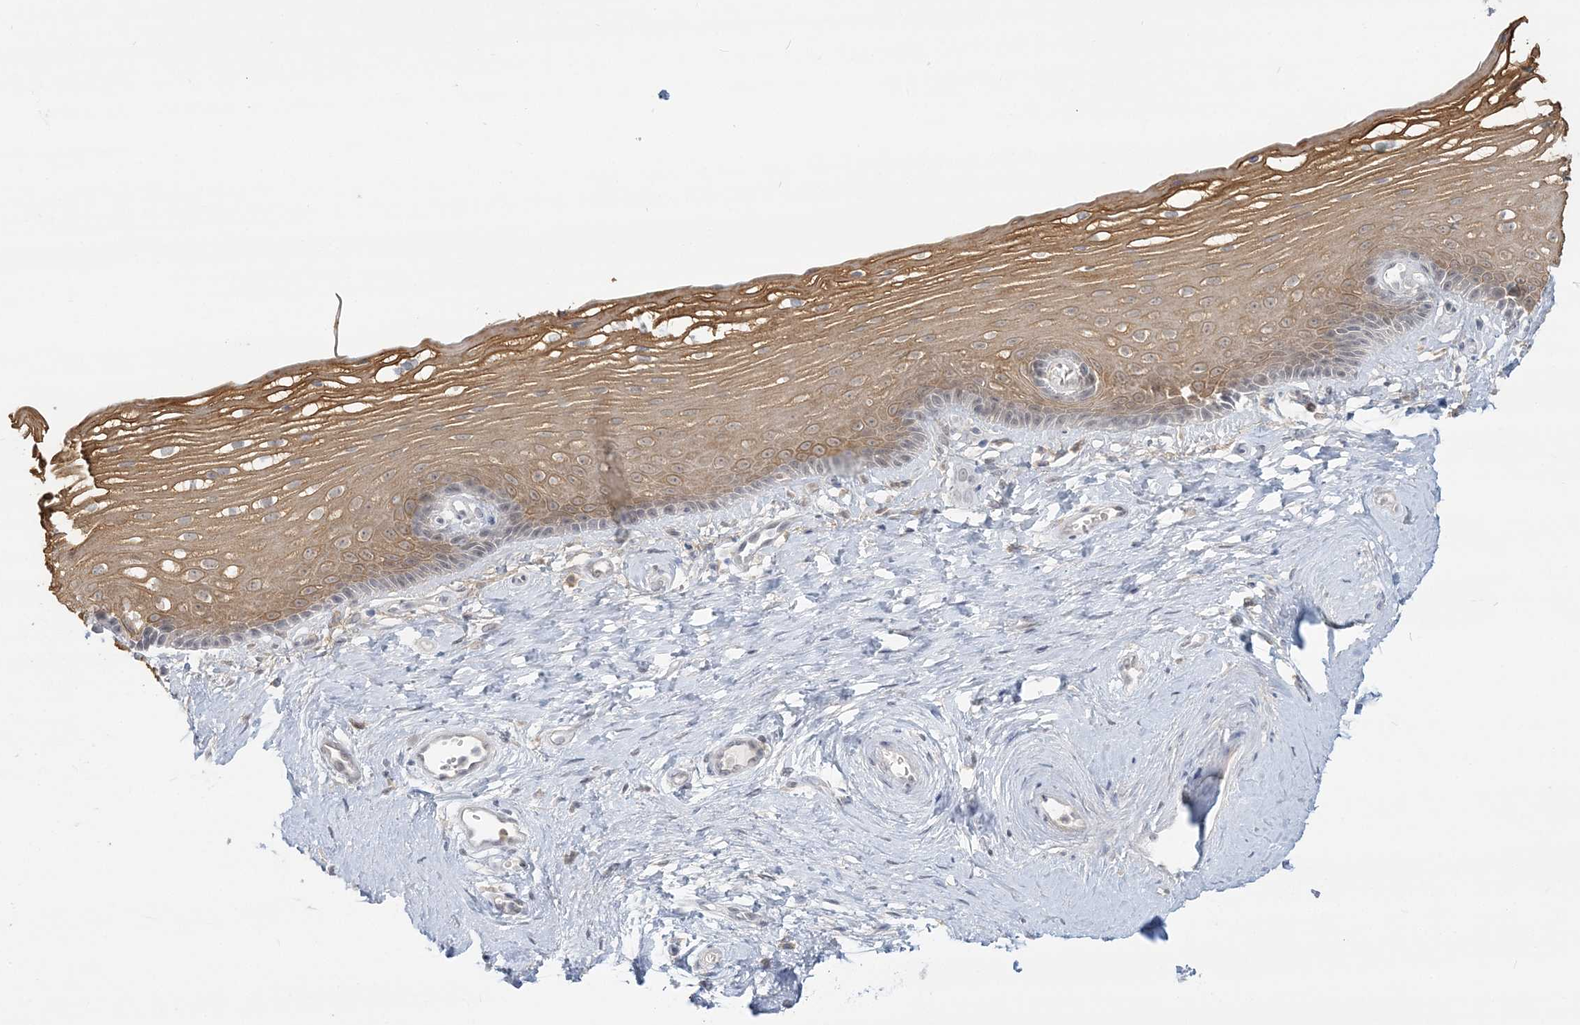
{"staining": {"intensity": "moderate", "quantity": ">75%", "location": "cytoplasmic/membranous,nuclear"}, "tissue": "vagina", "cell_type": "Squamous epithelial cells", "image_type": "normal", "snomed": [{"axis": "morphology", "description": "Normal tissue, NOS"}, {"axis": "topography", "description": "Vagina"}], "caption": "Vagina stained for a protein demonstrates moderate cytoplasmic/membranous,nuclear positivity in squamous epithelial cells. The staining is performed using DAB brown chromogen to label protein expression. The nuclei are counter-stained blue using hematoxylin.", "gene": "ANKS1A", "patient": {"sex": "female", "age": 46}}